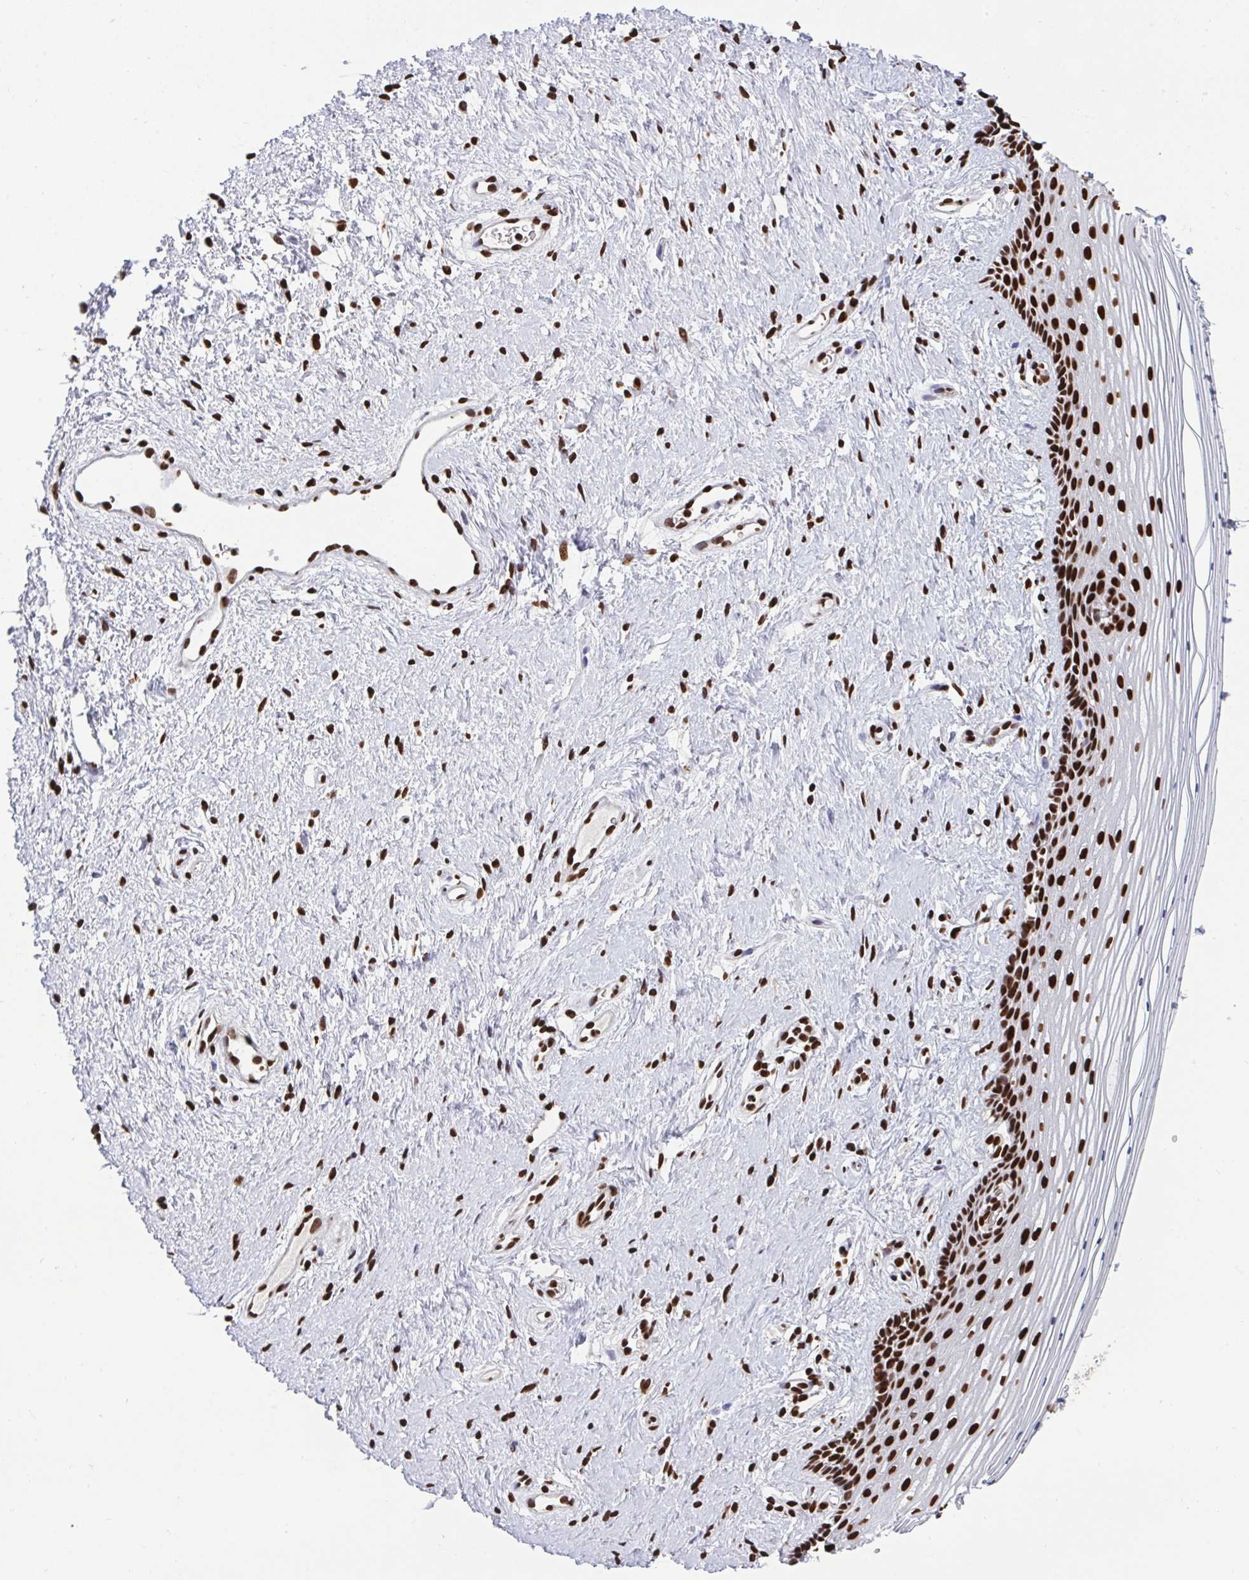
{"staining": {"intensity": "strong", "quantity": ">75%", "location": "nuclear"}, "tissue": "vagina", "cell_type": "Squamous epithelial cells", "image_type": "normal", "snomed": [{"axis": "morphology", "description": "Normal tissue, NOS"}, {"axis": "topography", "description": "Vagina"}], "caption": "Strong nuclear positivity is identified in approximately >75% of squamous epithelial cells in benign vagina.", "gene": "ENSG00000268083", "patient": {"sex": "female", "age": 42}}